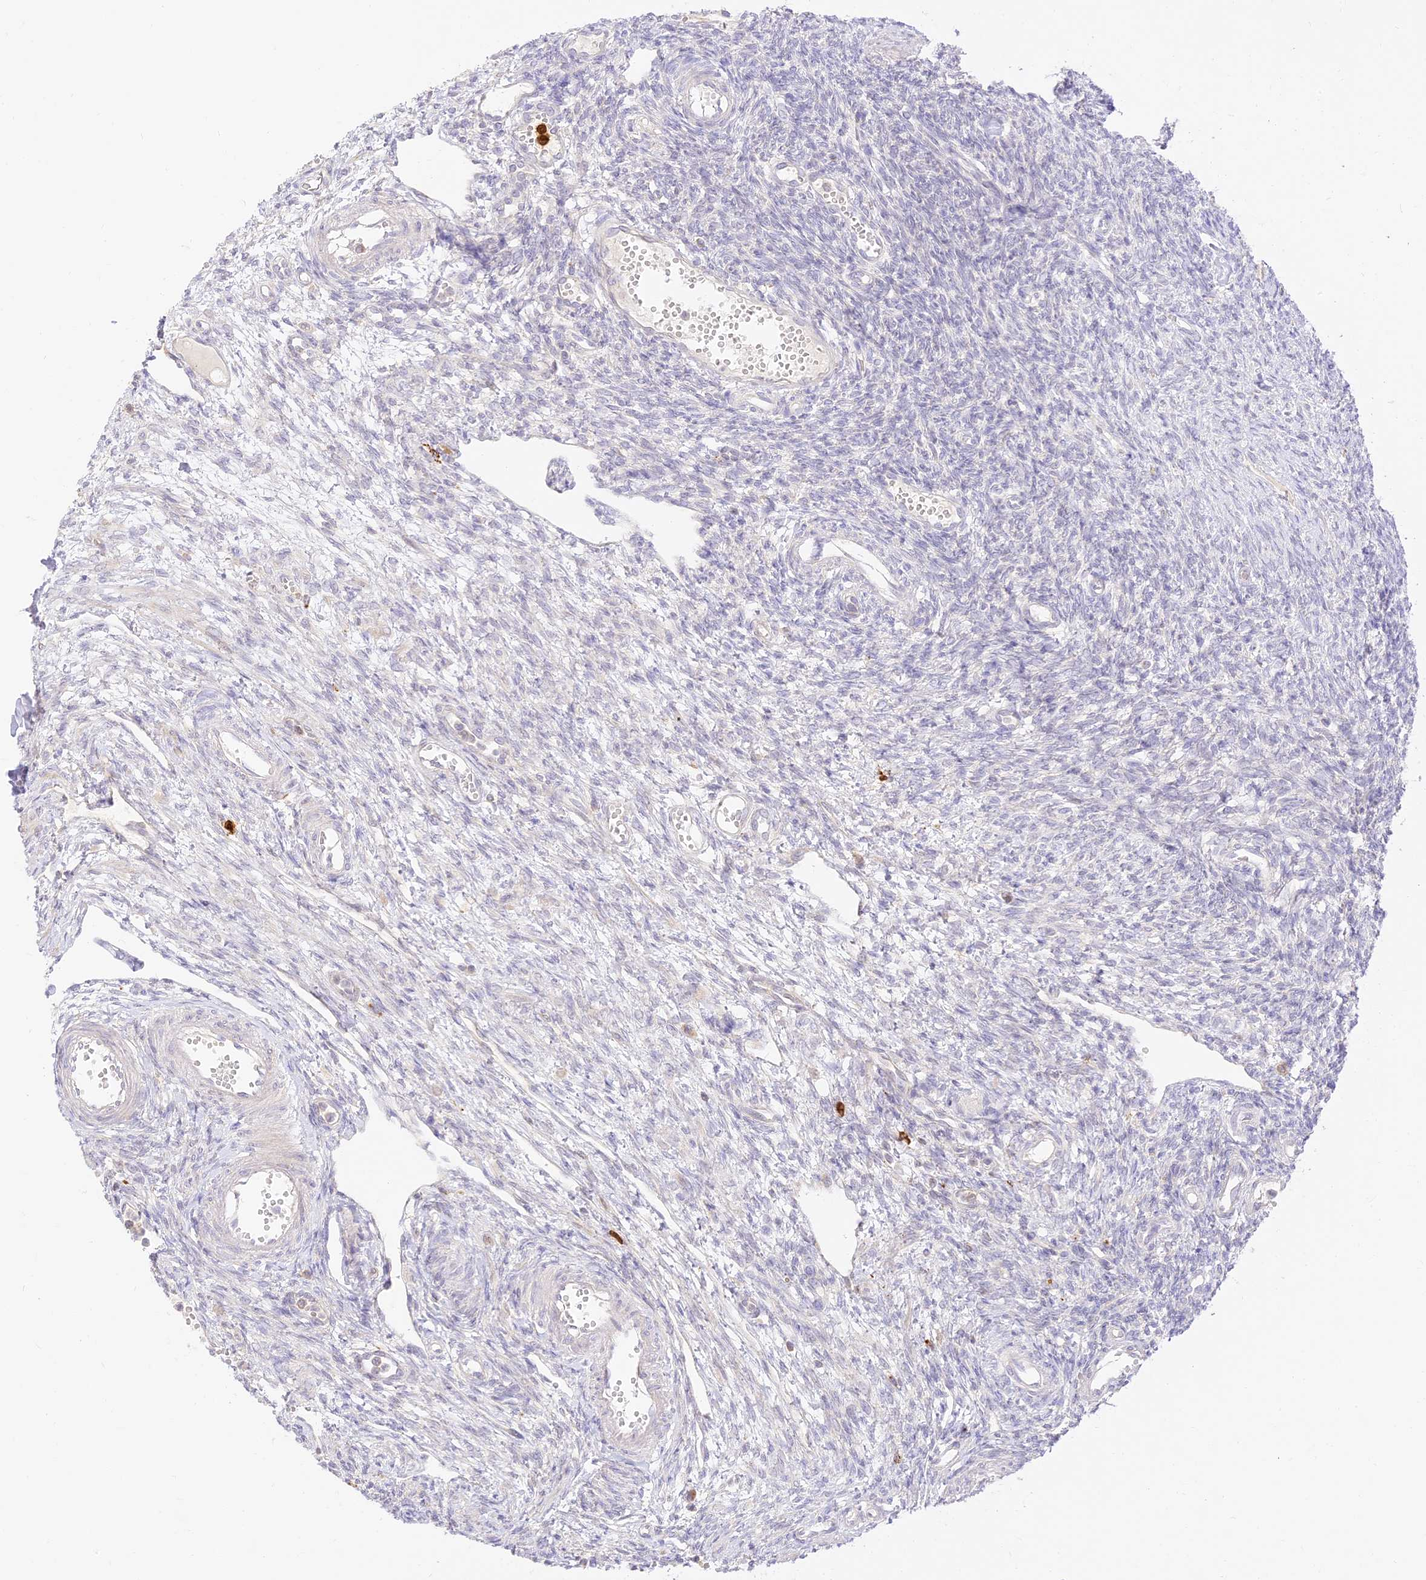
{"staining": {"intensity": "negative", "quantity": "none", "location": "none"}, "tissue": "ovary", "cell_type": "Ovarian stroma cells", "image_type": "normal", "snomed": [{"axis": "morphology", "description": "Normal tissue, NOS"}, {"axis": "morphology", "description": "Cyst, NOS"}, {"axis": "topography", "description": "Ovary"}], "caption": "Photomicrograph shows no protein expression in ovarian stroma cells of benign ovary. (Brightfield microscopy of DAB immunohistochemistry at high magnification).", "gene": "LRRC15", "patient": {"sex": "female", "age": 33}}